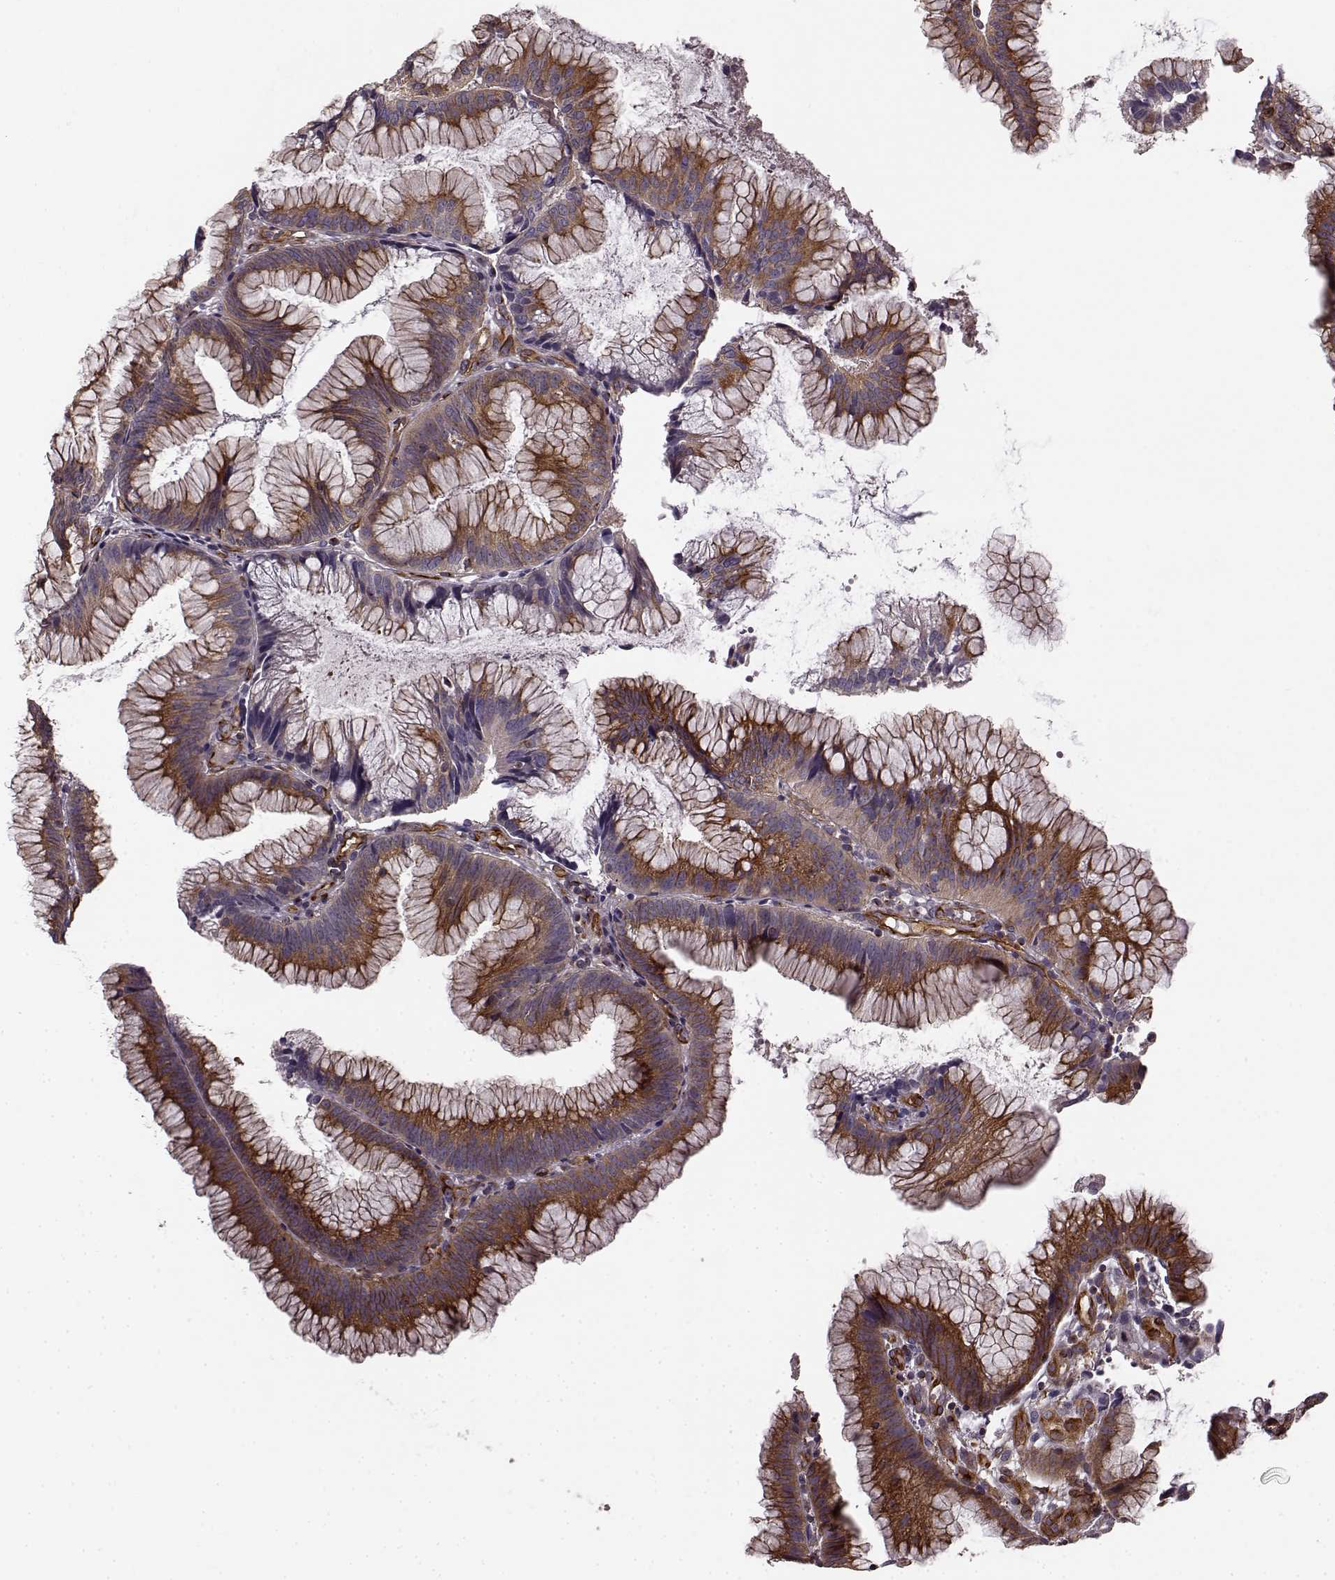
{"staining": {"intensity": "moderate", "quantity": ">75%", "location": "cytoplasmic/membranous"}, "tissue": "colorectal cancer", "cell_type": "Tumor cells", "image_type": "cancer", "snomed": [{"axis": "morphology", "description": "Adenocarcinoma, NOS"}, {"axis": "topography", "description": "Colon"}], "caption": "Brown immunohistochemical staining in adenocarcinoma (colorectal) demonstrates moderate cytoplasmic/membranous staining in about >75% of tumor cells.", "gene": "MTR", "patient": {"sex": "female", "age": 78}}